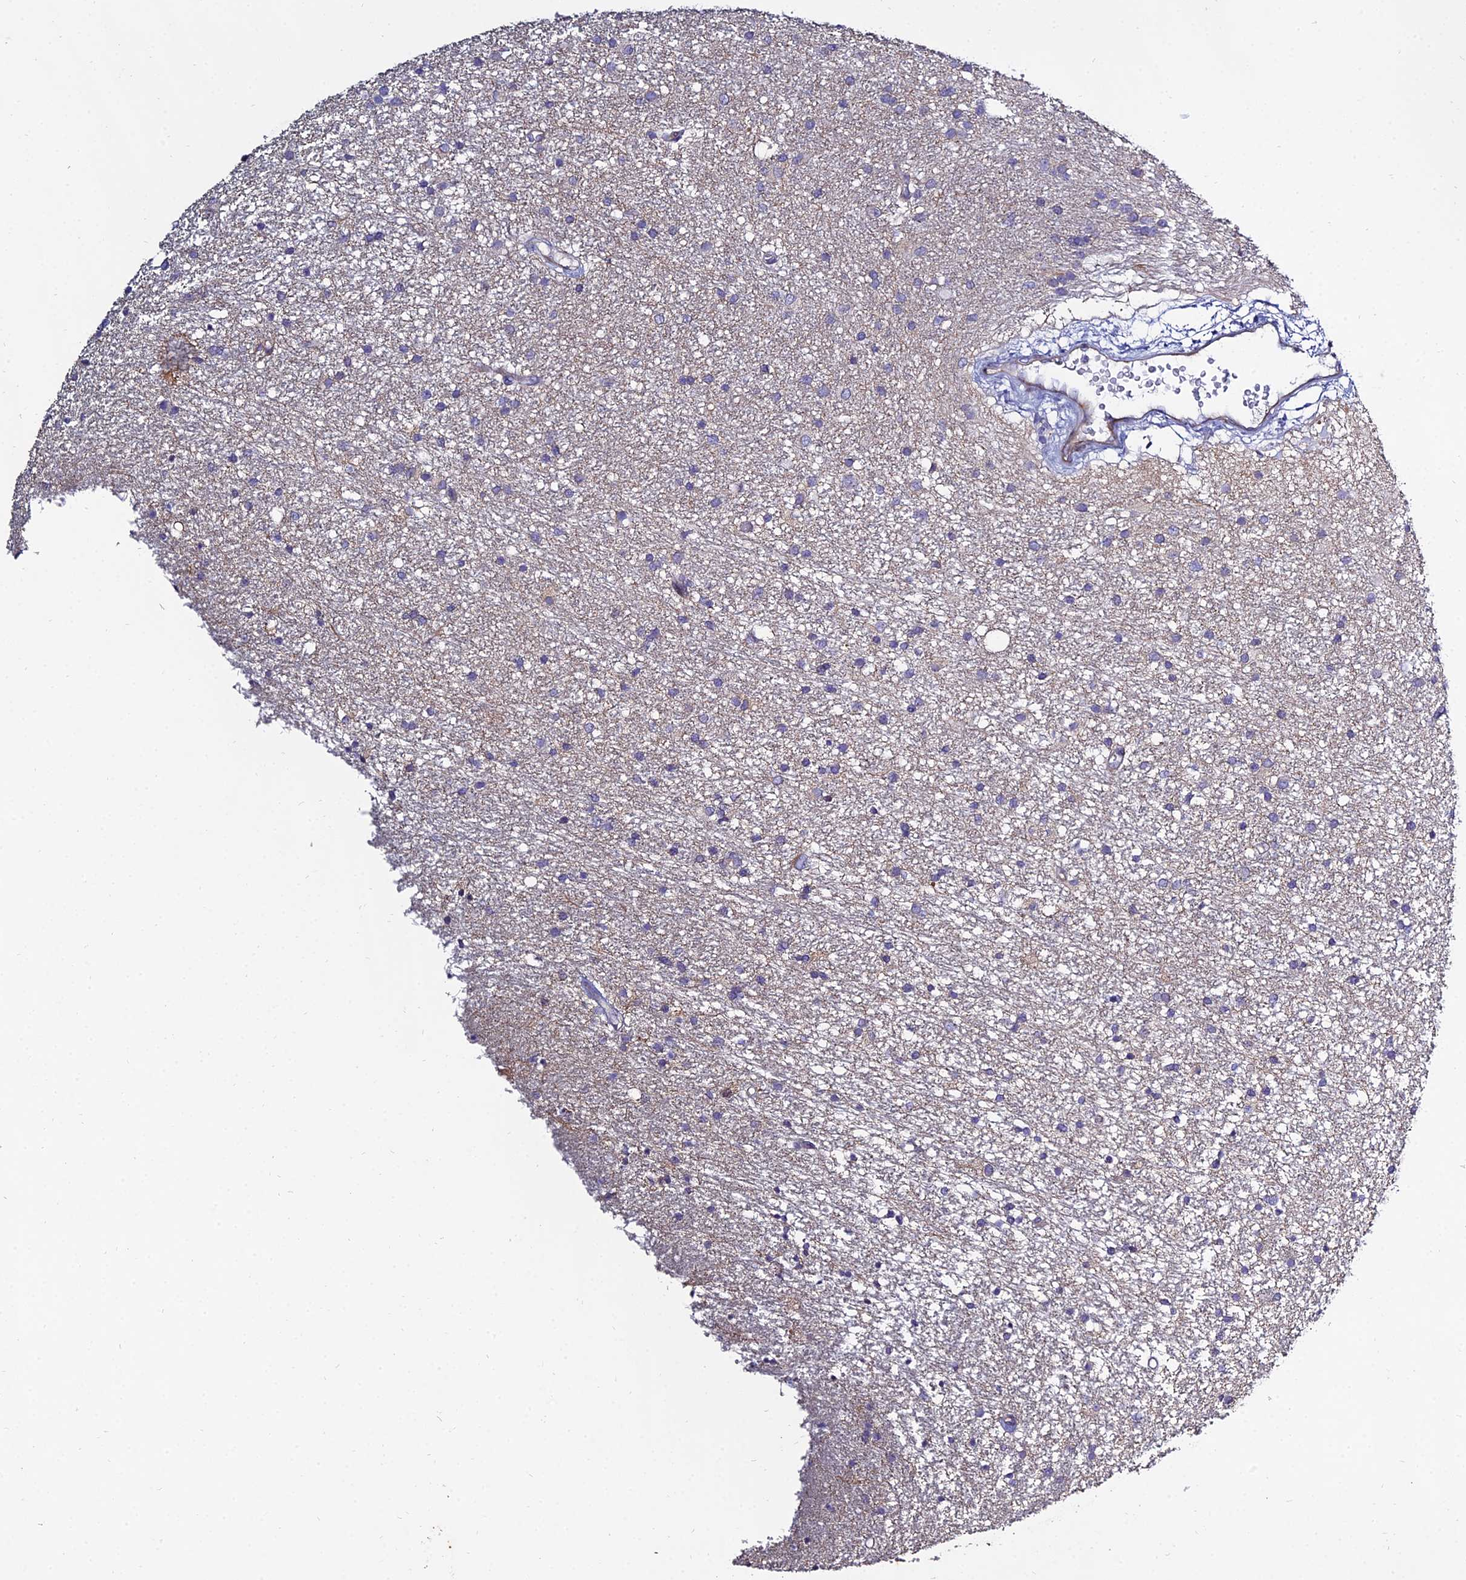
{"staining": {"intensity": "negative", "quantity": "none", "location": "none"}, "tissue": "glioma", "cell_type": "Tumor cells", "image_type": "cancer", "snomed": [{"axis": "morphology", "description": "Glioma, malignant, High grade"}, {"axis": "topography", "description": "Brain"}], "caption": "Immunohistochemical staining of malignant high-grade glioma reveals no significant staining in tumor cells. (DAB (3,3'-diaminobenzidine) immunohistochemistry (IHC) visualized using brightfield microscopy, high magnification).", "gene": "ARL6IP1", "patient": {"sex": "male", "age": 77}}